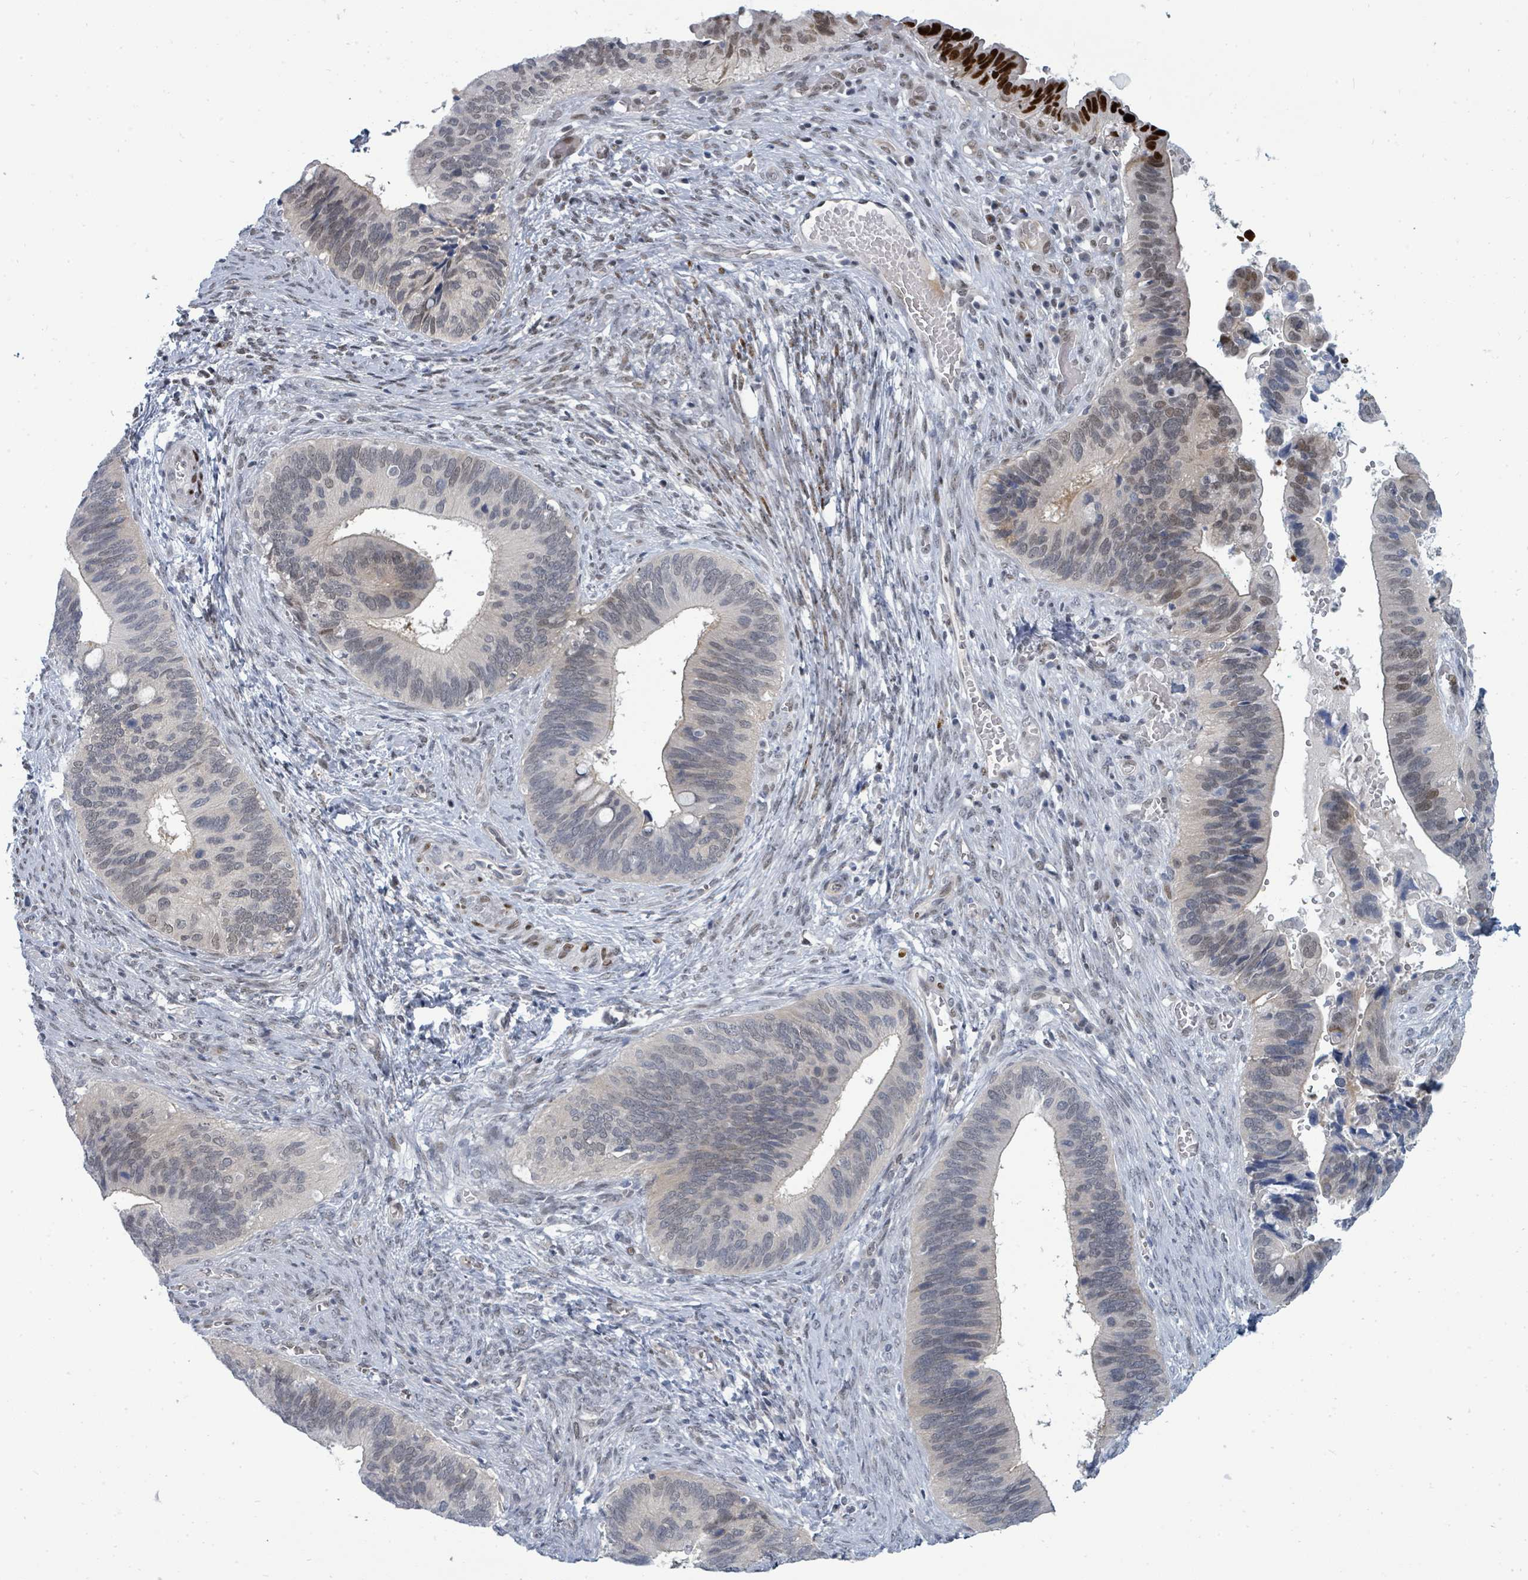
{"staining": {"intensity": "strong", "quantity": "<25%", "location": "nuclear"}, "tissue": "cervical cancer", "cell_type": "Tumor cells", "image_type": "cancer", "snomed": [{"axis": "morphology", "description": "Adenocarcinoma, NOS"}, {"axis": "topography", "description": "Cervix"}], "caption": "The image displays staining of adenocarcinoma (cervical), revealing strong nuclear protein expression (brown color) within tumor cells.", "gene": "SUMO4", "patient": {"sex": "female", "age": 42}}